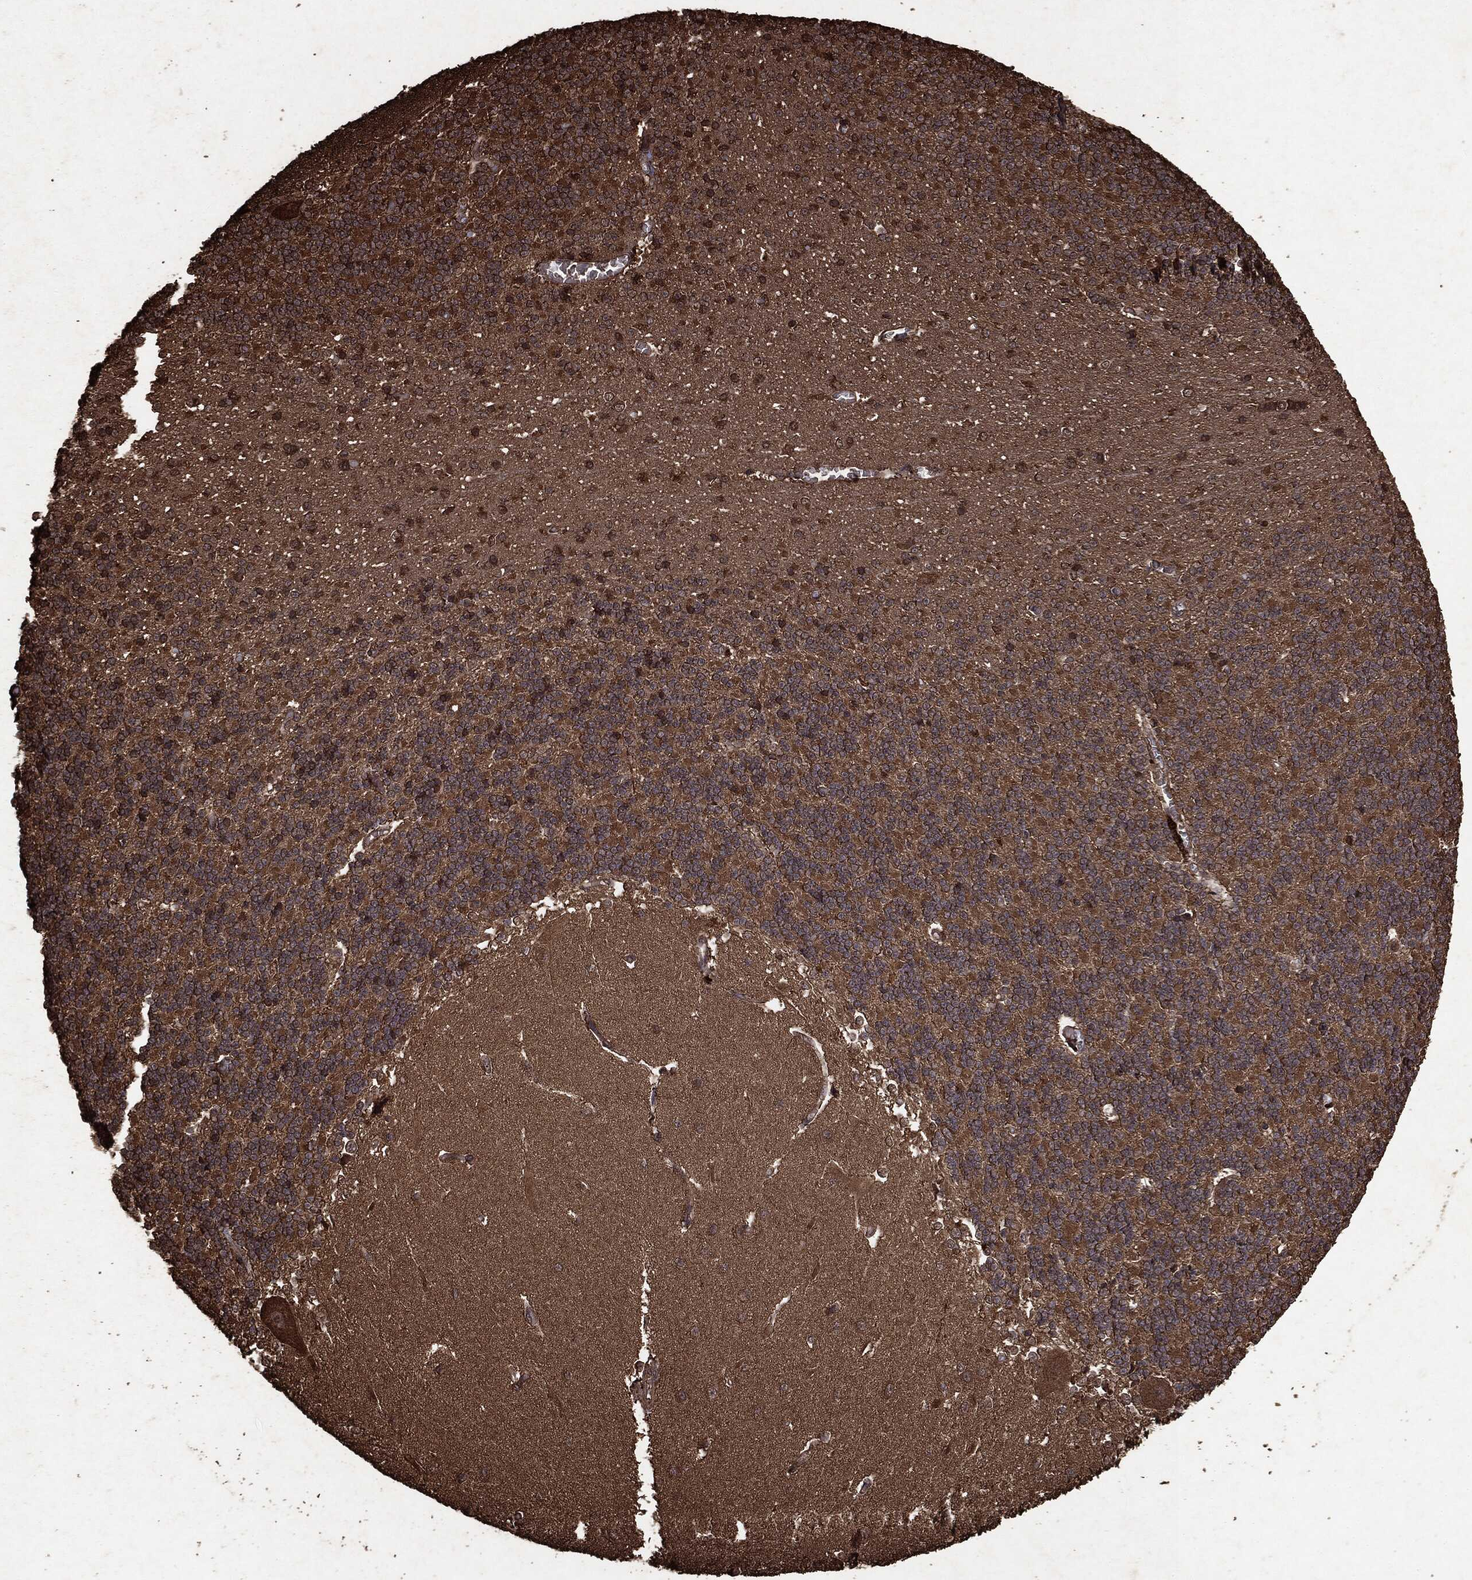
{"staining": {"intensity": "negative", "quantity": "none", "location": "none"}, "tissue": "cerebellum", "cell_type": "Cells in granular layer", "image_type": "normal", "snomed": [{"axis": "morphology", "description": "Normal tissue, NOS"}, {"axis": "topography", "description": "Cerebellum"}], "caption": "A histopathology image of cerebellum stained for a protein displays no brown staining in cells in granular layer. The staining is performed using DAB brown chromogen with nuclei counter-stained in using hematoxylin.", "gene": "ARAF", "patient": {"sex": "male", "age": 37}}